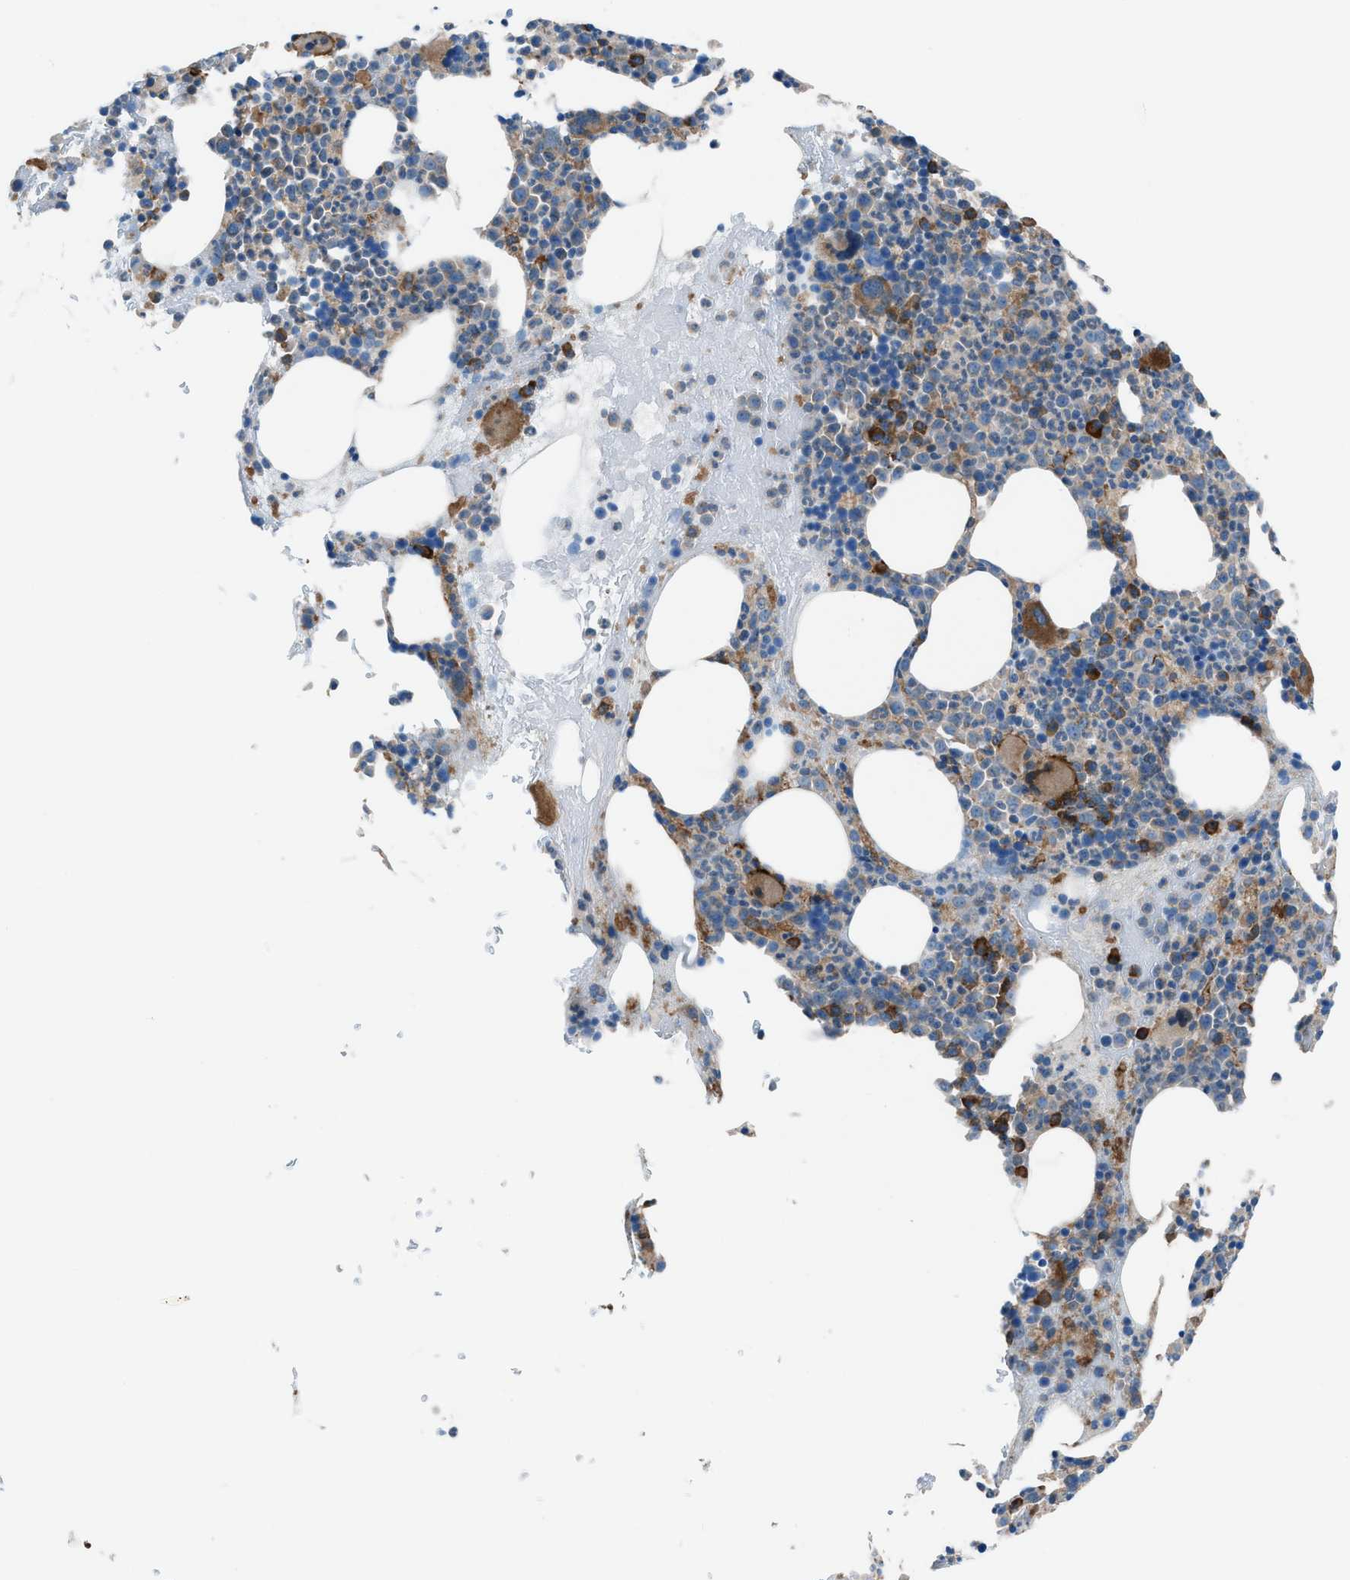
{"staining": {"intensity": "strong", "quantity": "<25%", "location": "cytoplasmic/membranous"}, "tissue": "bone marrow", "cell_type": "Hematopoietic cells", "image_type": "normal", "snomed": [{"axis": "morphology", "description": "Normal tissue, NOS"}, {"axis": "morphology", "description": "Inflammation, NOS"}, {"axis": "topography", "description": "Bone marrow"}], "caption": "Immunohistochemistry of benign human bone marrow demonstrates medium levels of strong cytoplasmic/membranous positivity in approximately <25% of hematopoietic cells. (DAB (3,3'-diaminobenzidine) = brown stain, brightfield microscopy at high magnification).", "gene": "HEG1", "patient": {"sex": "male", "age": 73}}